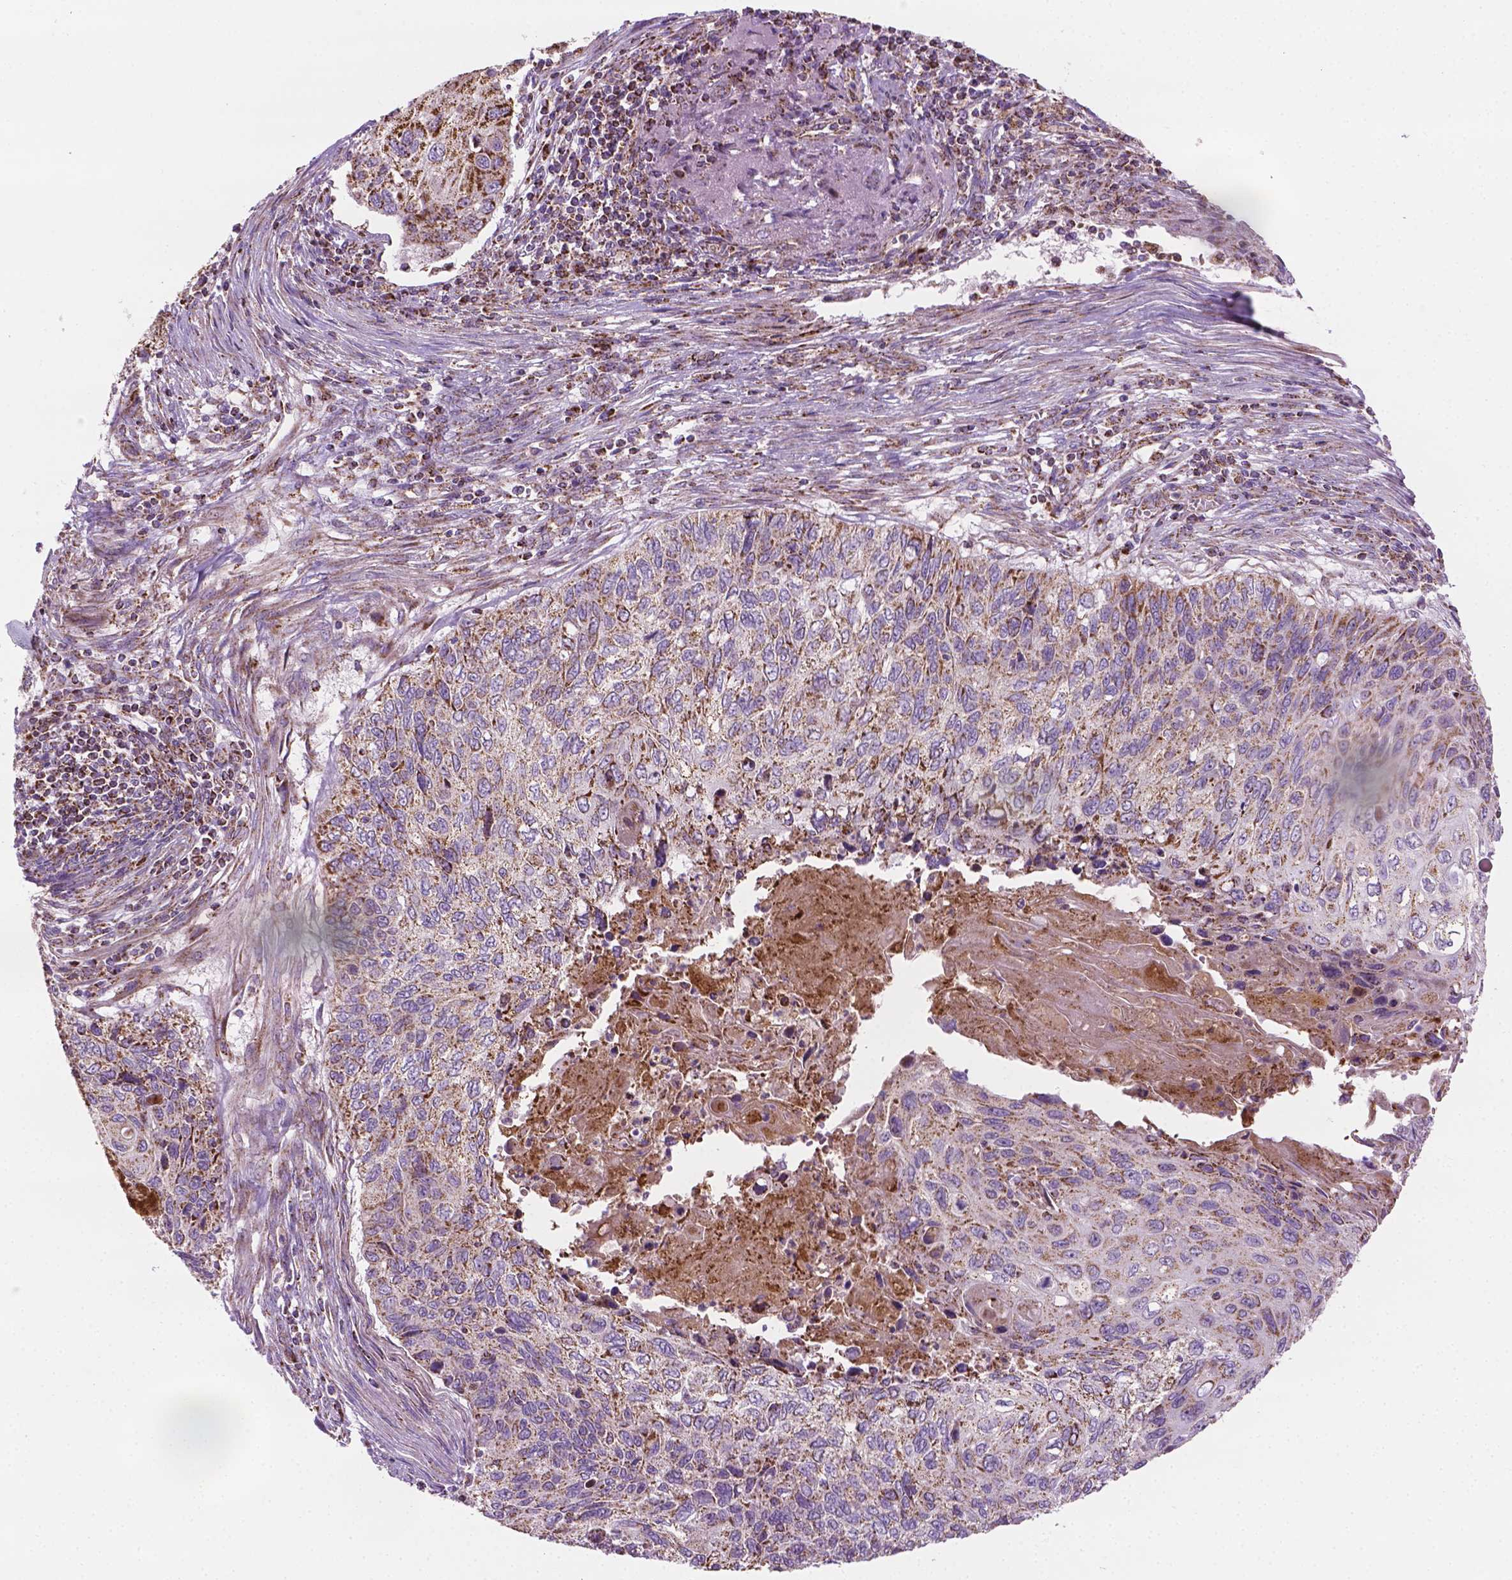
{"staining": {"intensity": "moderate", "quantity": ">75%", "location": "cytoplasmic/membranous"}, "tissue": "cervical cancer", "cell_type": "Tumor cells", "image_type": "cancer", "snomed": [{"axis": "morphology", "description": "Squamous cell carcinoma, NOS"}, {"axis": "topography", "description": "Cervix"}], "caption": "The immunohistochemical stain shows moderate cytoplasmic/membranous positivity in tumor cells of cervical squamous cell carcinoma tissue.", "gene": "PIBF1", "patient": {"sex": "female", "age": 70}}